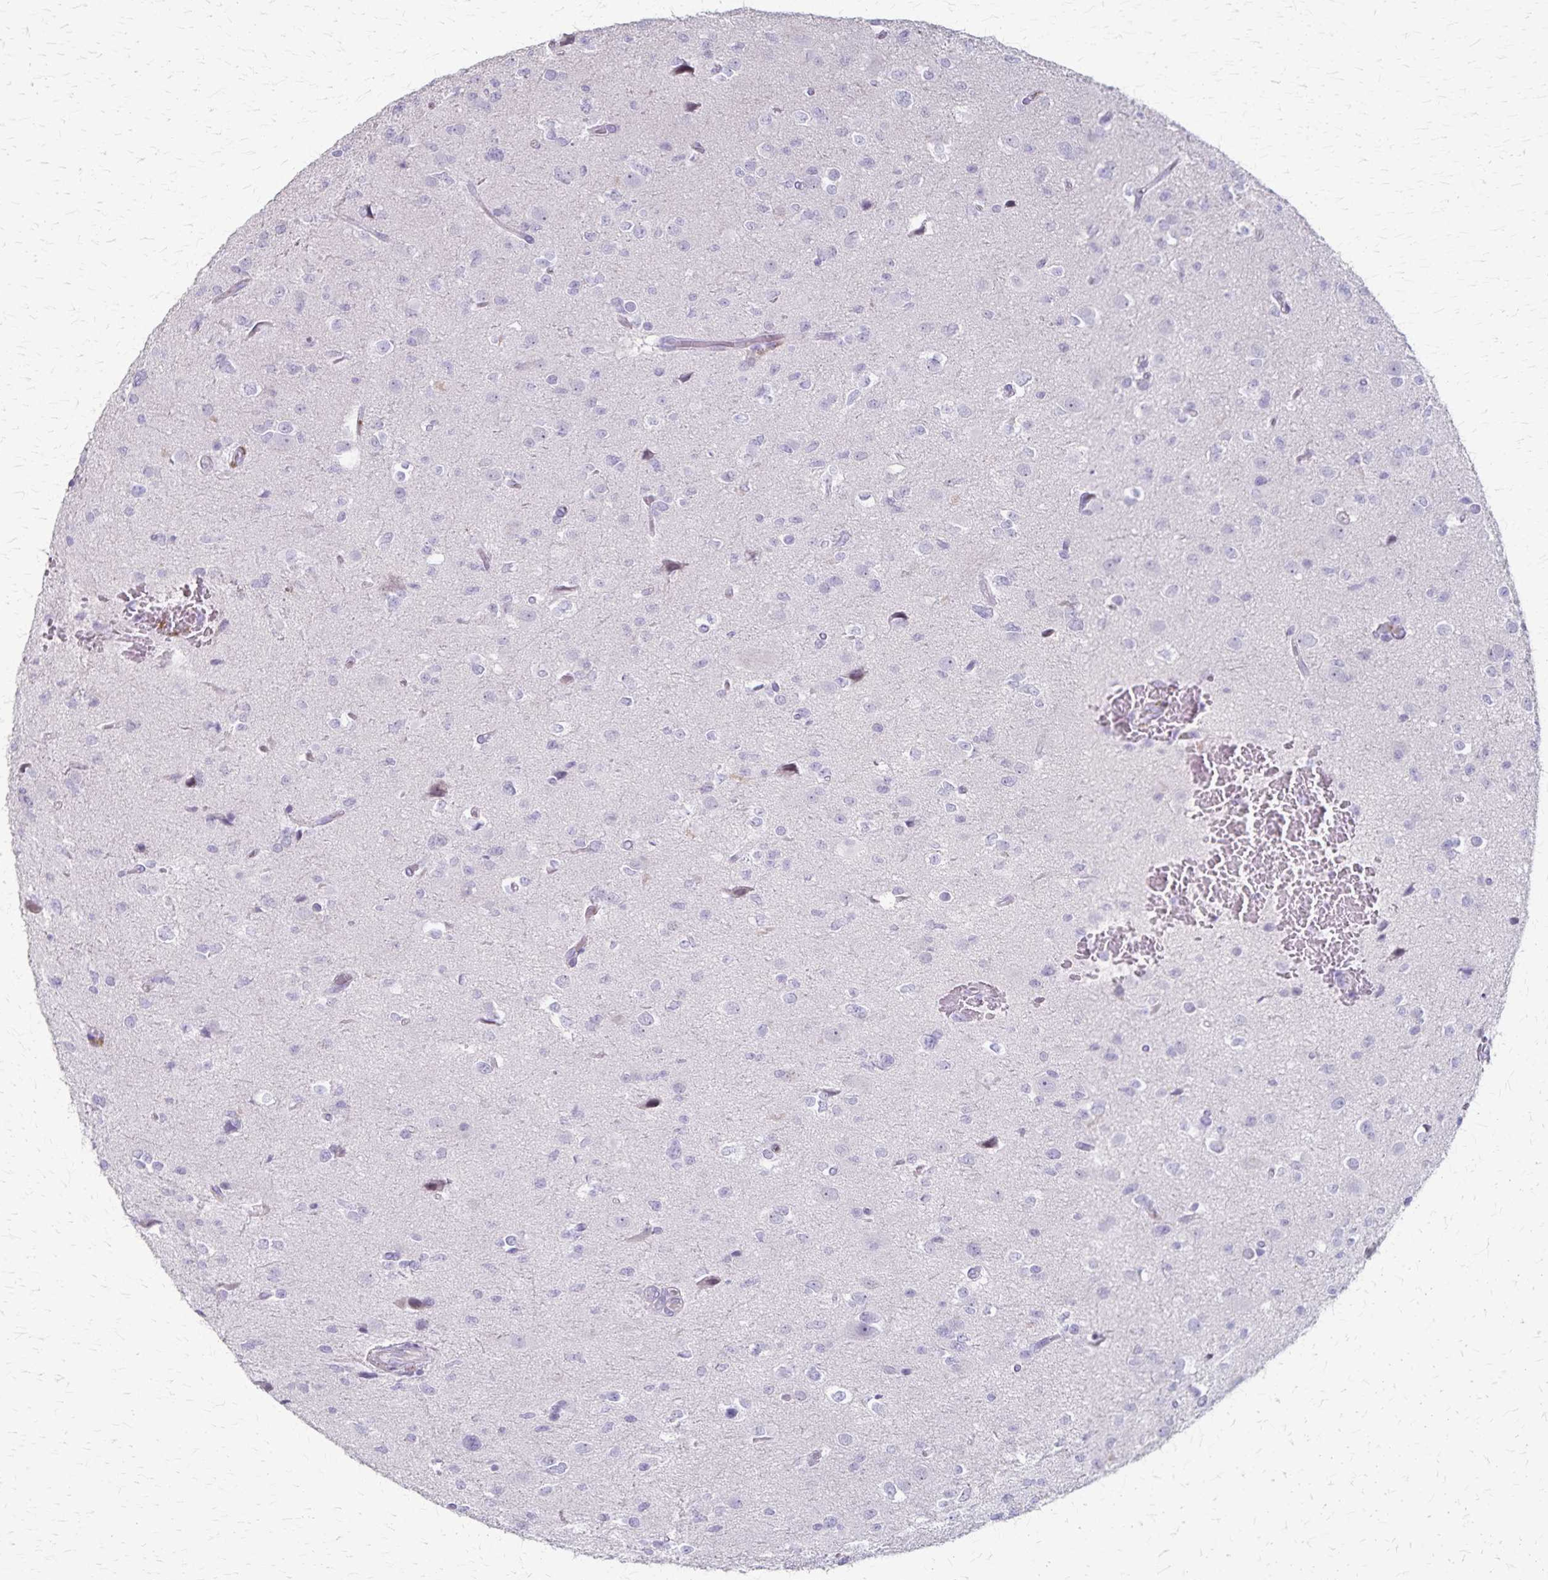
{"staining": {"intensity": "negative", "quantity": "none", "location": "none"}, "tissue": "glioma", "cell_type": "Tumor cells", "image_type": "cancer", "snomed": [{"axis": "morphology", "description": "Glioma, malignant, Low grade"}, {"axis": "topography", "description": "Brain"}], "caption": "This is an IHC histopathology image of malignant low-grade glioma. There is no positivity in tumor cells.", "gene": "RASL10B", "patient": {"sex": "female", "age": 32}}